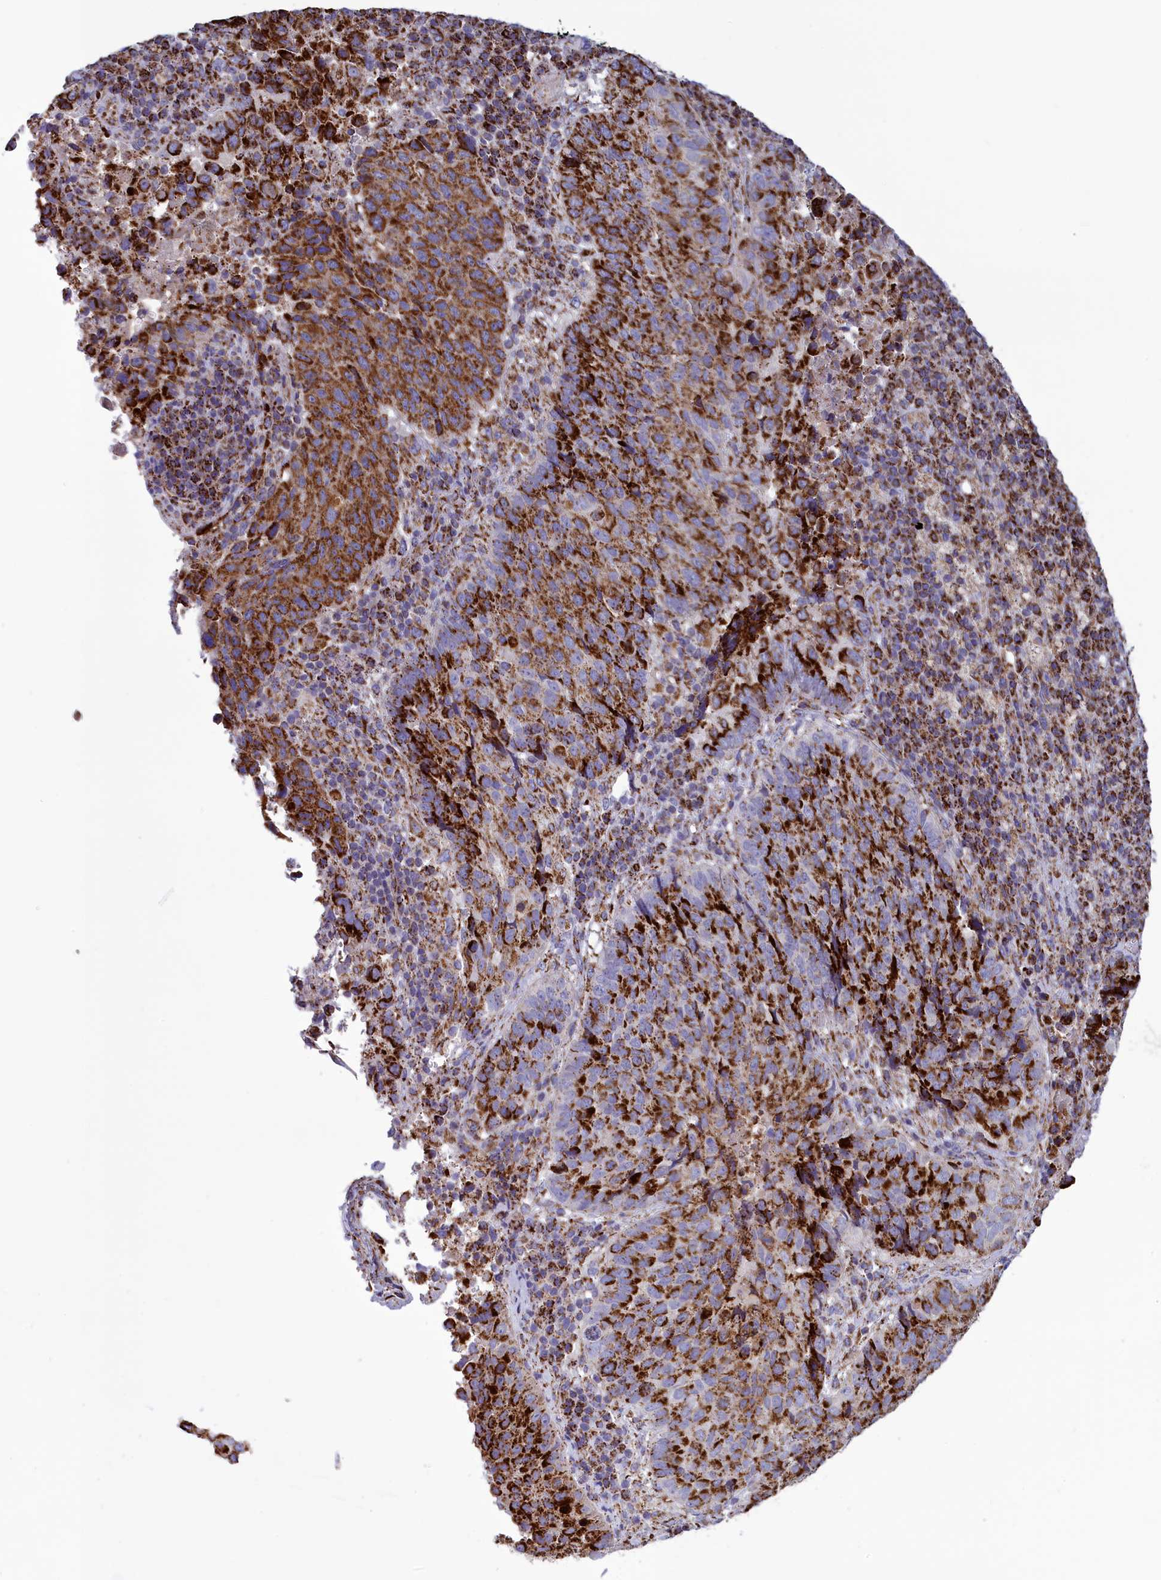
{"staining": {"intensity": "strong", "quantity": ">75%", "location": "cytoplasmic/membranous"}, "tissue": "lung cancer", "cell_type": "Tumor cells", "image_type": "cancer", "snomed": [{"axis": "morphology", "description": "Squamous cell carcinoma, NOS"}, {"axis": "topography", "description": "Lung"}], "caption": "Lung cancer stained with immunohistochemistry demonstrates strong cytoplasmic/membranous staining in about >75% of tumor cells.", "gene": "ISOC2", "patient": {"sex": "male", "age": 73}}